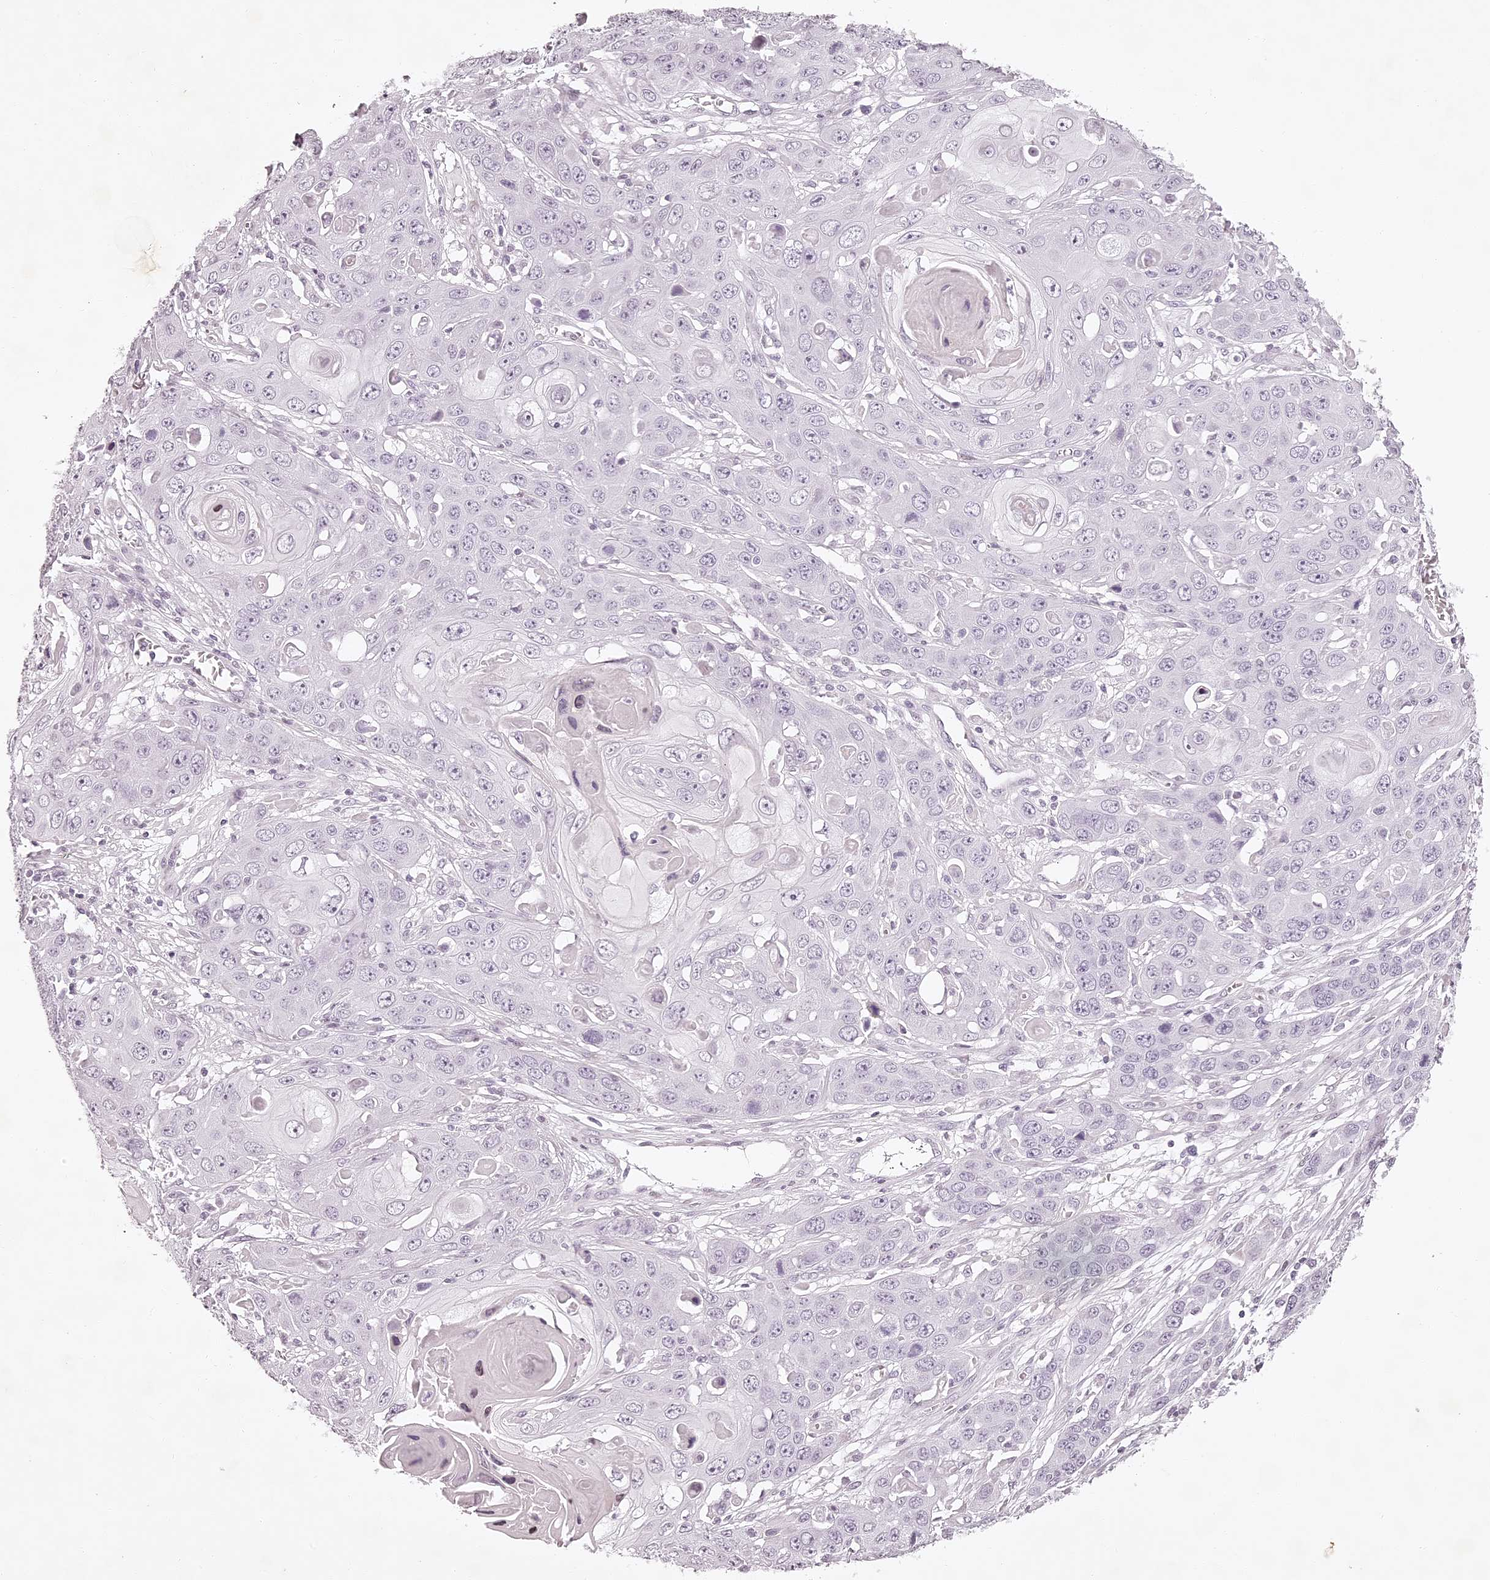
{"staining": {"intensity": "negative", "quantity": "none", "location": "none"}, "tissue": "skin cancer", "cell_type": "Tumor cells", "image_type": "cancer", "snomed": [{"axis": "morphology", "description": "Squamous cell carcinoma, NOS"}, {"axis": "topography", "description": "Skin"}], "caption": "High power microscopy image of an immunohistochemistry (IHC) micrograph of skin cancer, revealing no significant staining in tumor cells.", "gene": "ELAPOR1", "patient": {"sex": "male", "age": 55}}